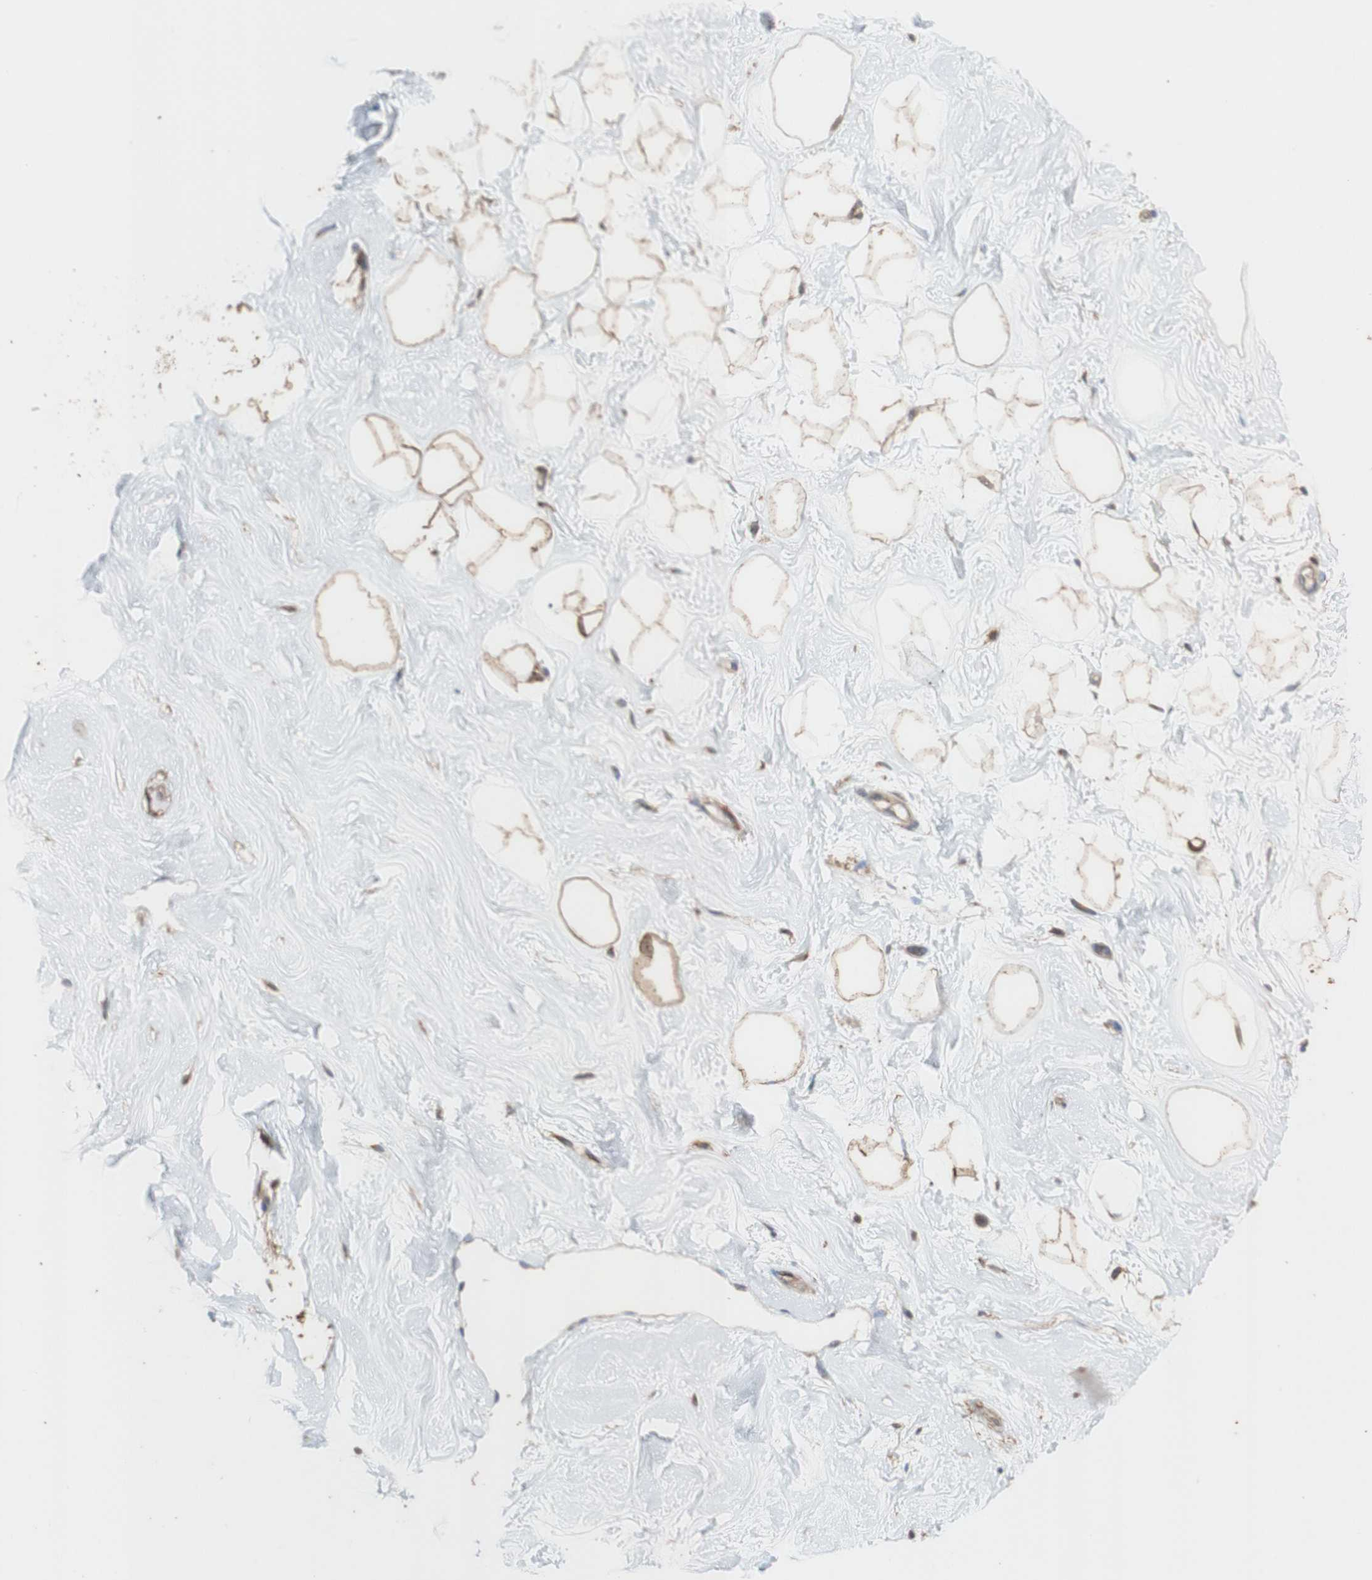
{"staining": {"intensity": "moderate", "quantity": ">75%", "location": "cytoplasmic/membranous"}, "tissue": "breast", "cell_type": "Adipocytes", "image_type": "normal", "snomed": [{"axis": "morphology", "description": "Normal tissue, NOS"}, {"axis": "topography", "description": "Breast"}], "caption": "This photomicrograph demonstrates immunohistochemistry staining of normal breast, with medium moderate cytoplasmic/membranous positivity in about >75% of adipocytes.", "gene": "ALDH9A1", "patient": {"sex": "female", "age": 23}}